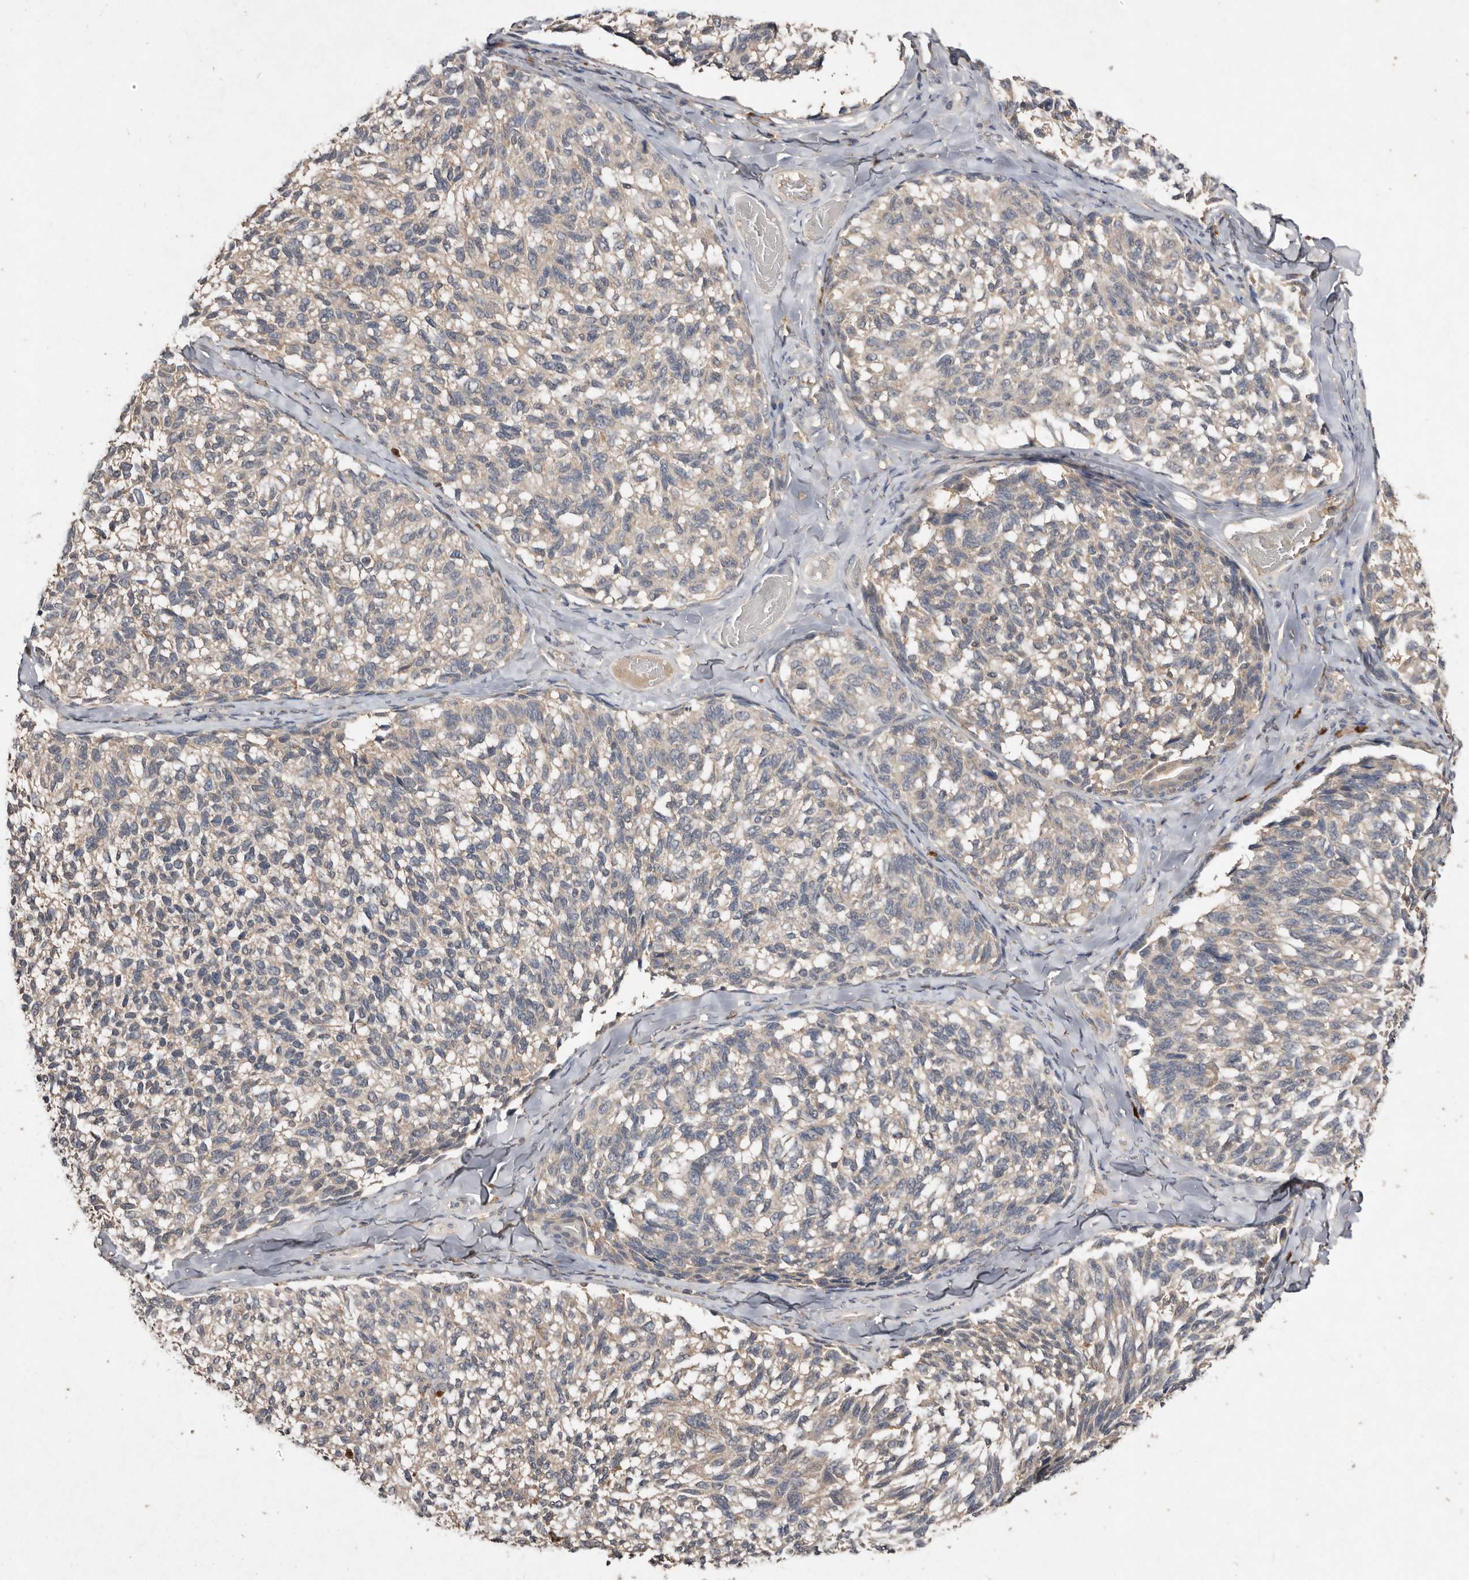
{"staining": {"intensity": "negative", "quantity": "none", "location": "none"}, "tissue": "melanoma", "cell_type": "Tumor cells", "image_type": "cancer", "snomed": [{"axis": "morphology", "description": "Malignant melanoma, NOS"}, {"axis": "topography", "description": "Skin"}], "caption": "Melanoma was stained to show a protein in brown. There is no significant staining in tumor cells.", "gene": "EDEM1", "patient": {"sex": "female", "age": 73}}